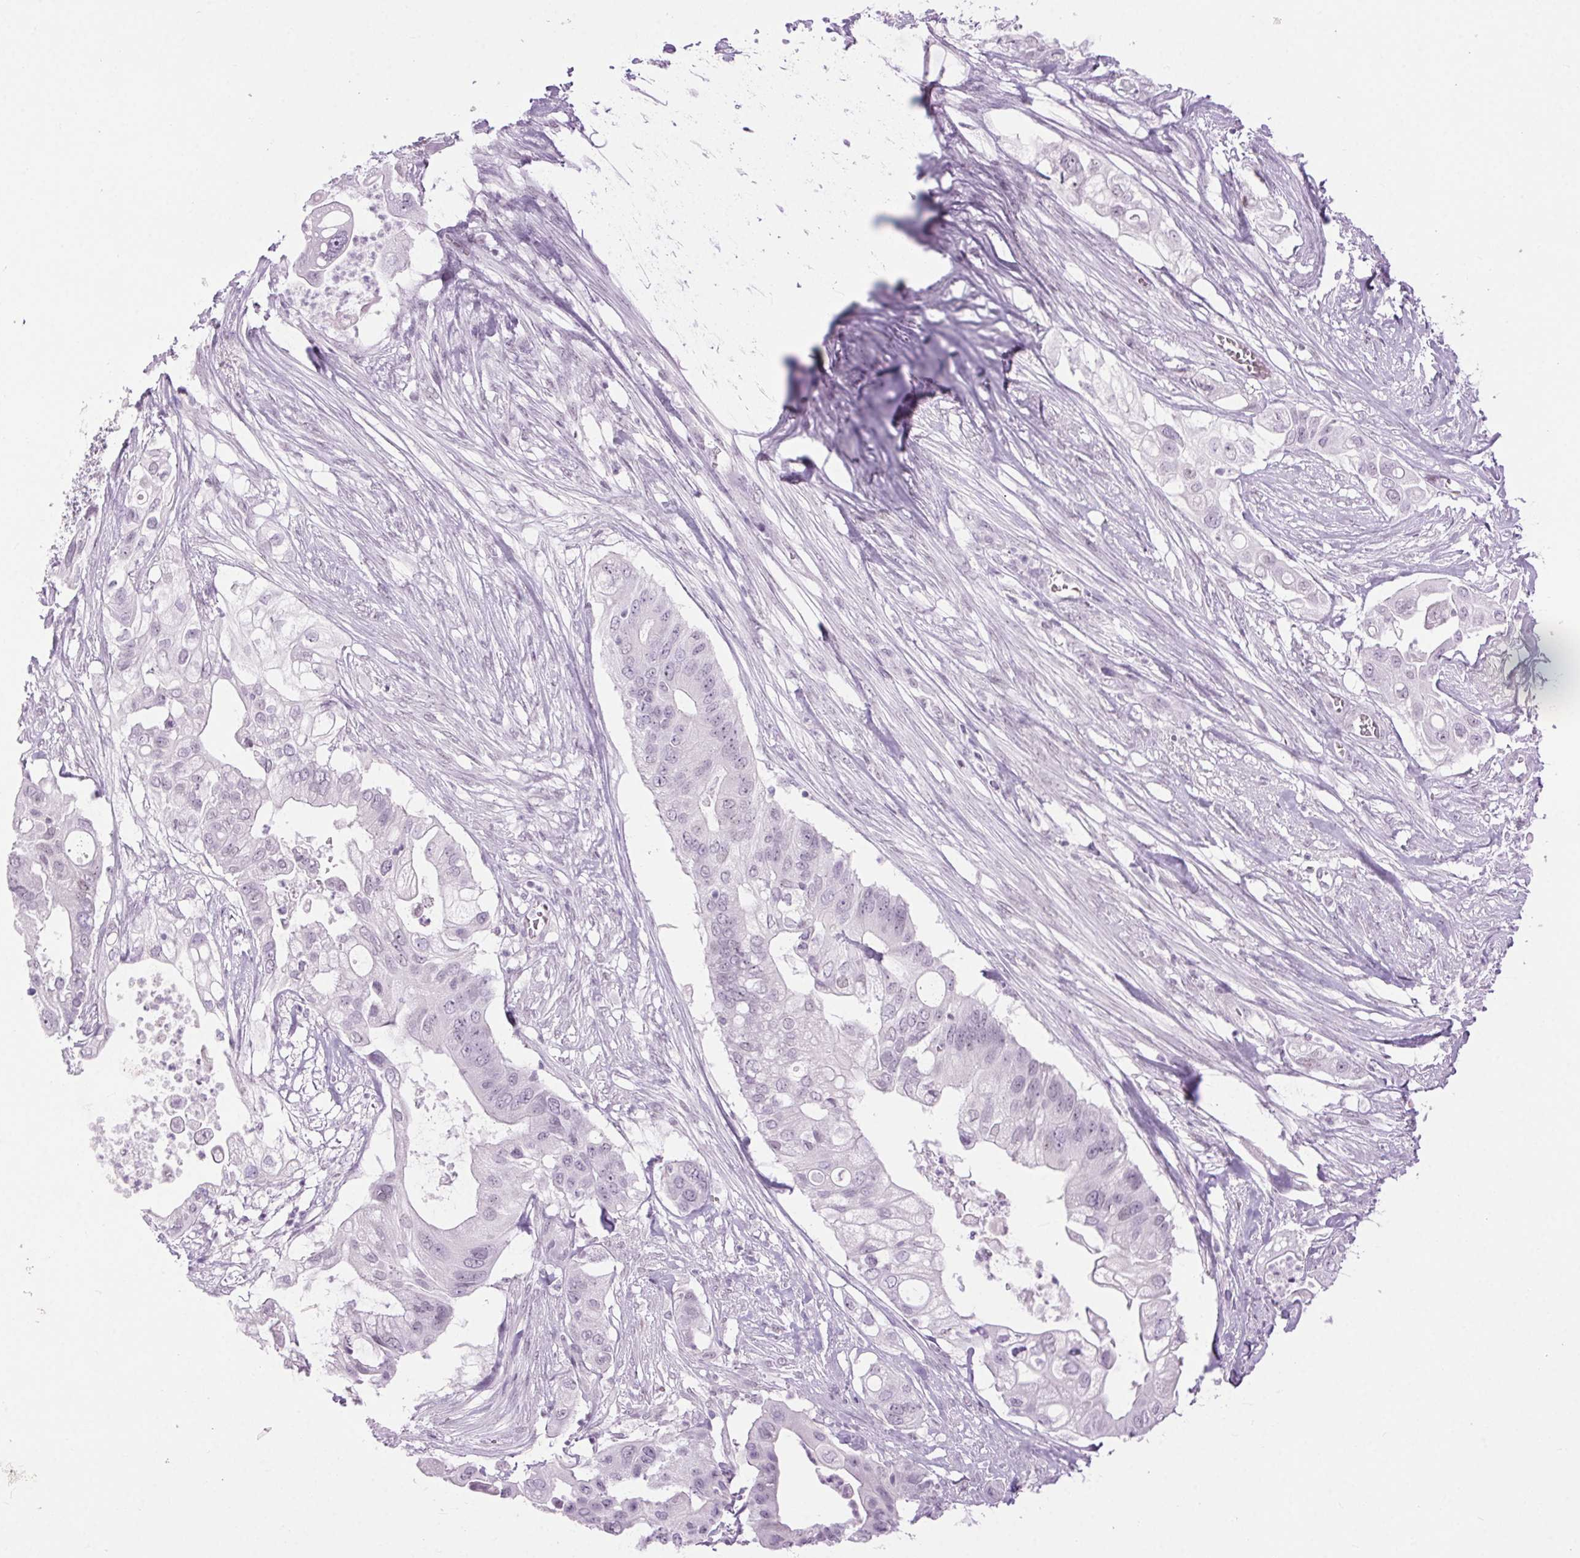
{"staining": {"intensity": "negative", "quantity": "none", "location": "none"}, "tissue": "pancreatic cancer", "cell_type": "Tumor cells", "image_type": "cancer", "snomed": [{"axis": "morphology", "description": "Adenocarcinoma, NOS"}, {"axis": "topography", "description": "Pancreas"}], "caption": "Pancreatic cancer (adenocarcinoma) was stained to show a protein in brown. There is no significant expression in tumor cells.", "gene": "BEND2", "patient": {"sex": "female", "age": 72}}